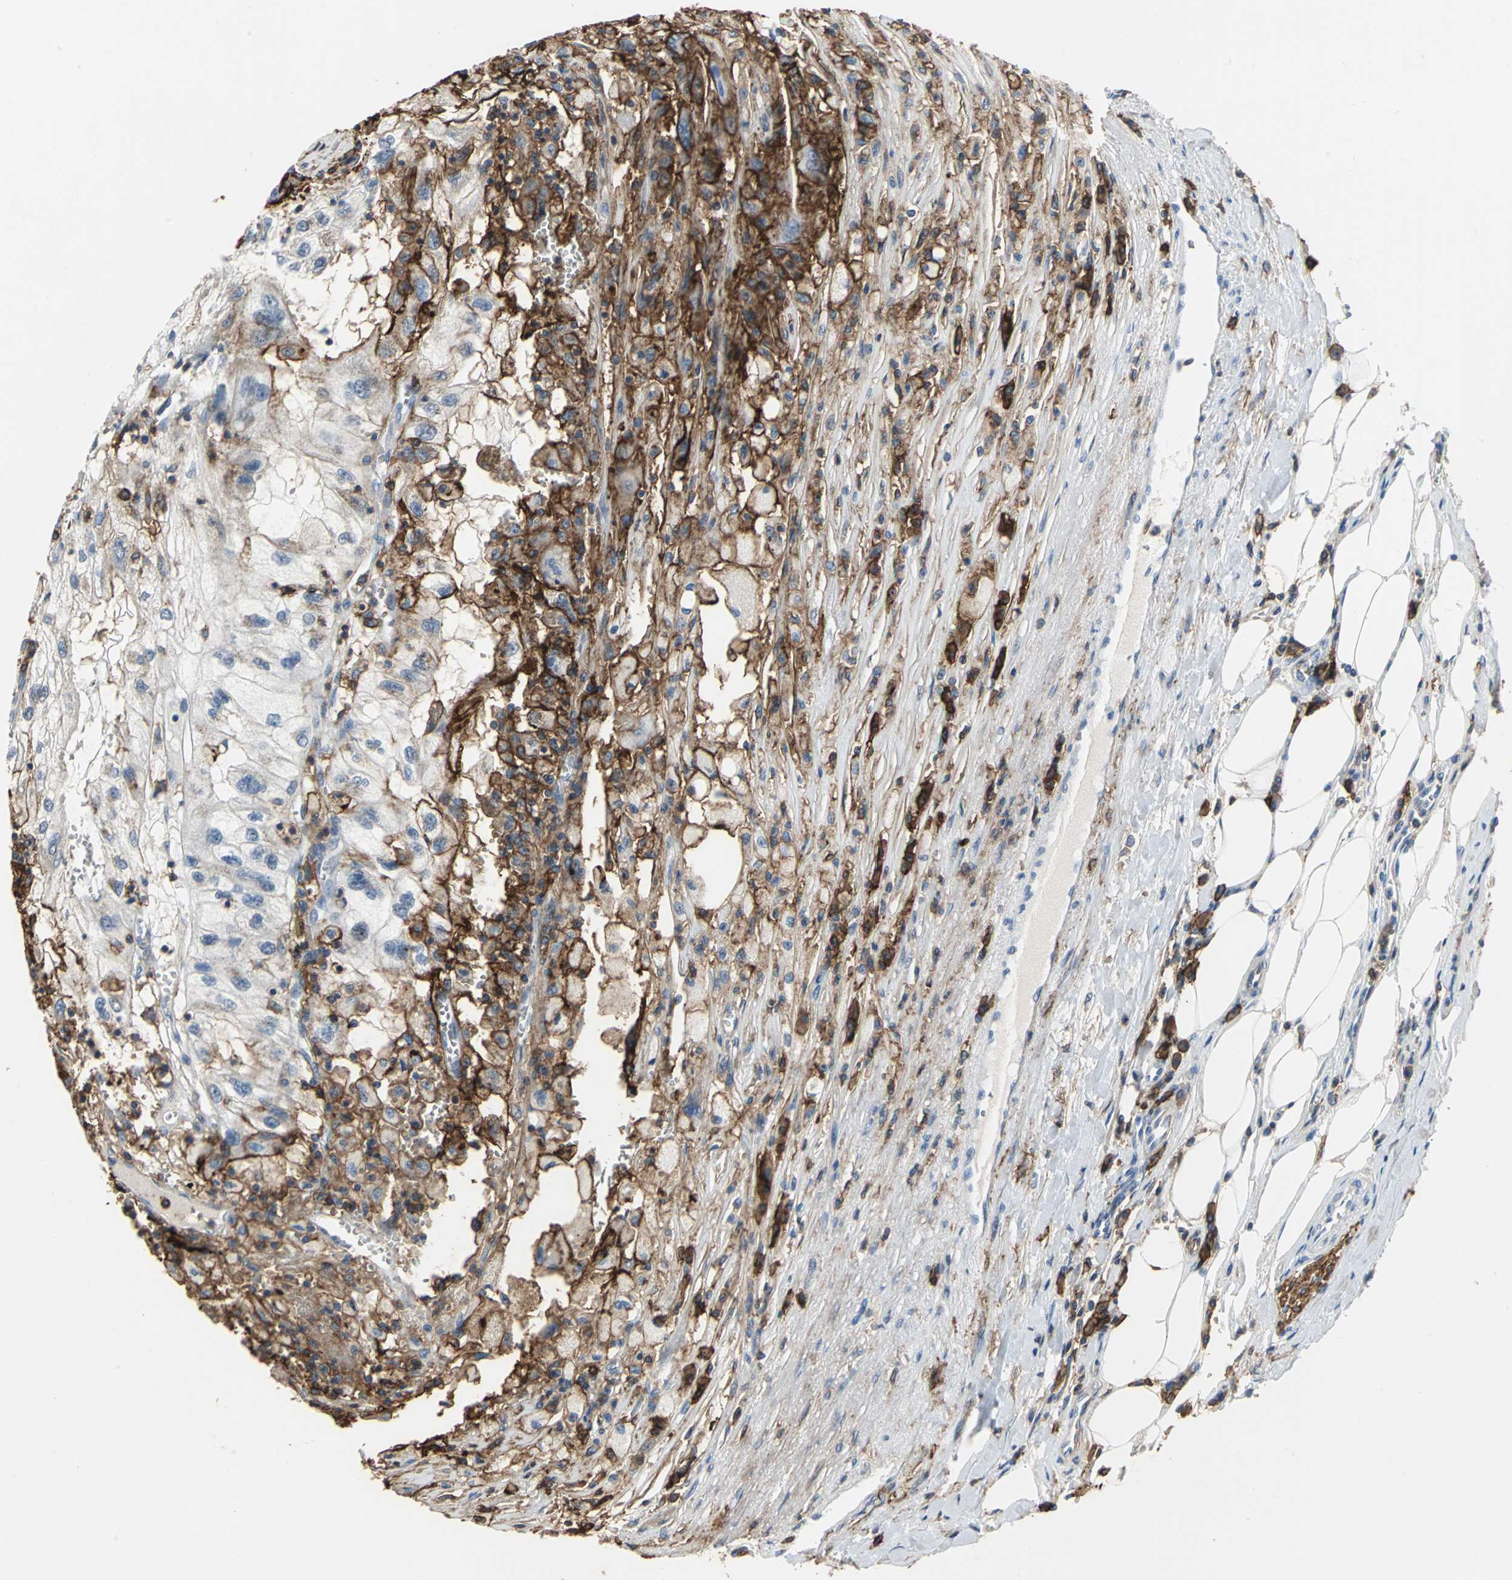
{"staining": {"intensity": "moderate", "quantity": "25%-75%", "location": "cytoplasmic/membranous"}, "tissue": "renal cancer", "cell_type": "Tumor cells", "image_type": "cancer", "snomed": [{"axis": "morphology", "description": "Normal tissue, NOS"}, {"axis": "morphology", "description": "Adenocarcinoma, NOS"}, {"axis": "topography", "description": "Kidney"}], "caption": "Moderate cytoplasmic/membranous protein expression is seen in approximately 25%-75% of tumor cells in renal cancer. (IHC, brightfield microscopy, high magnification).", "gene": "CD44", "patient": {"sex": "male", "age": 71}}